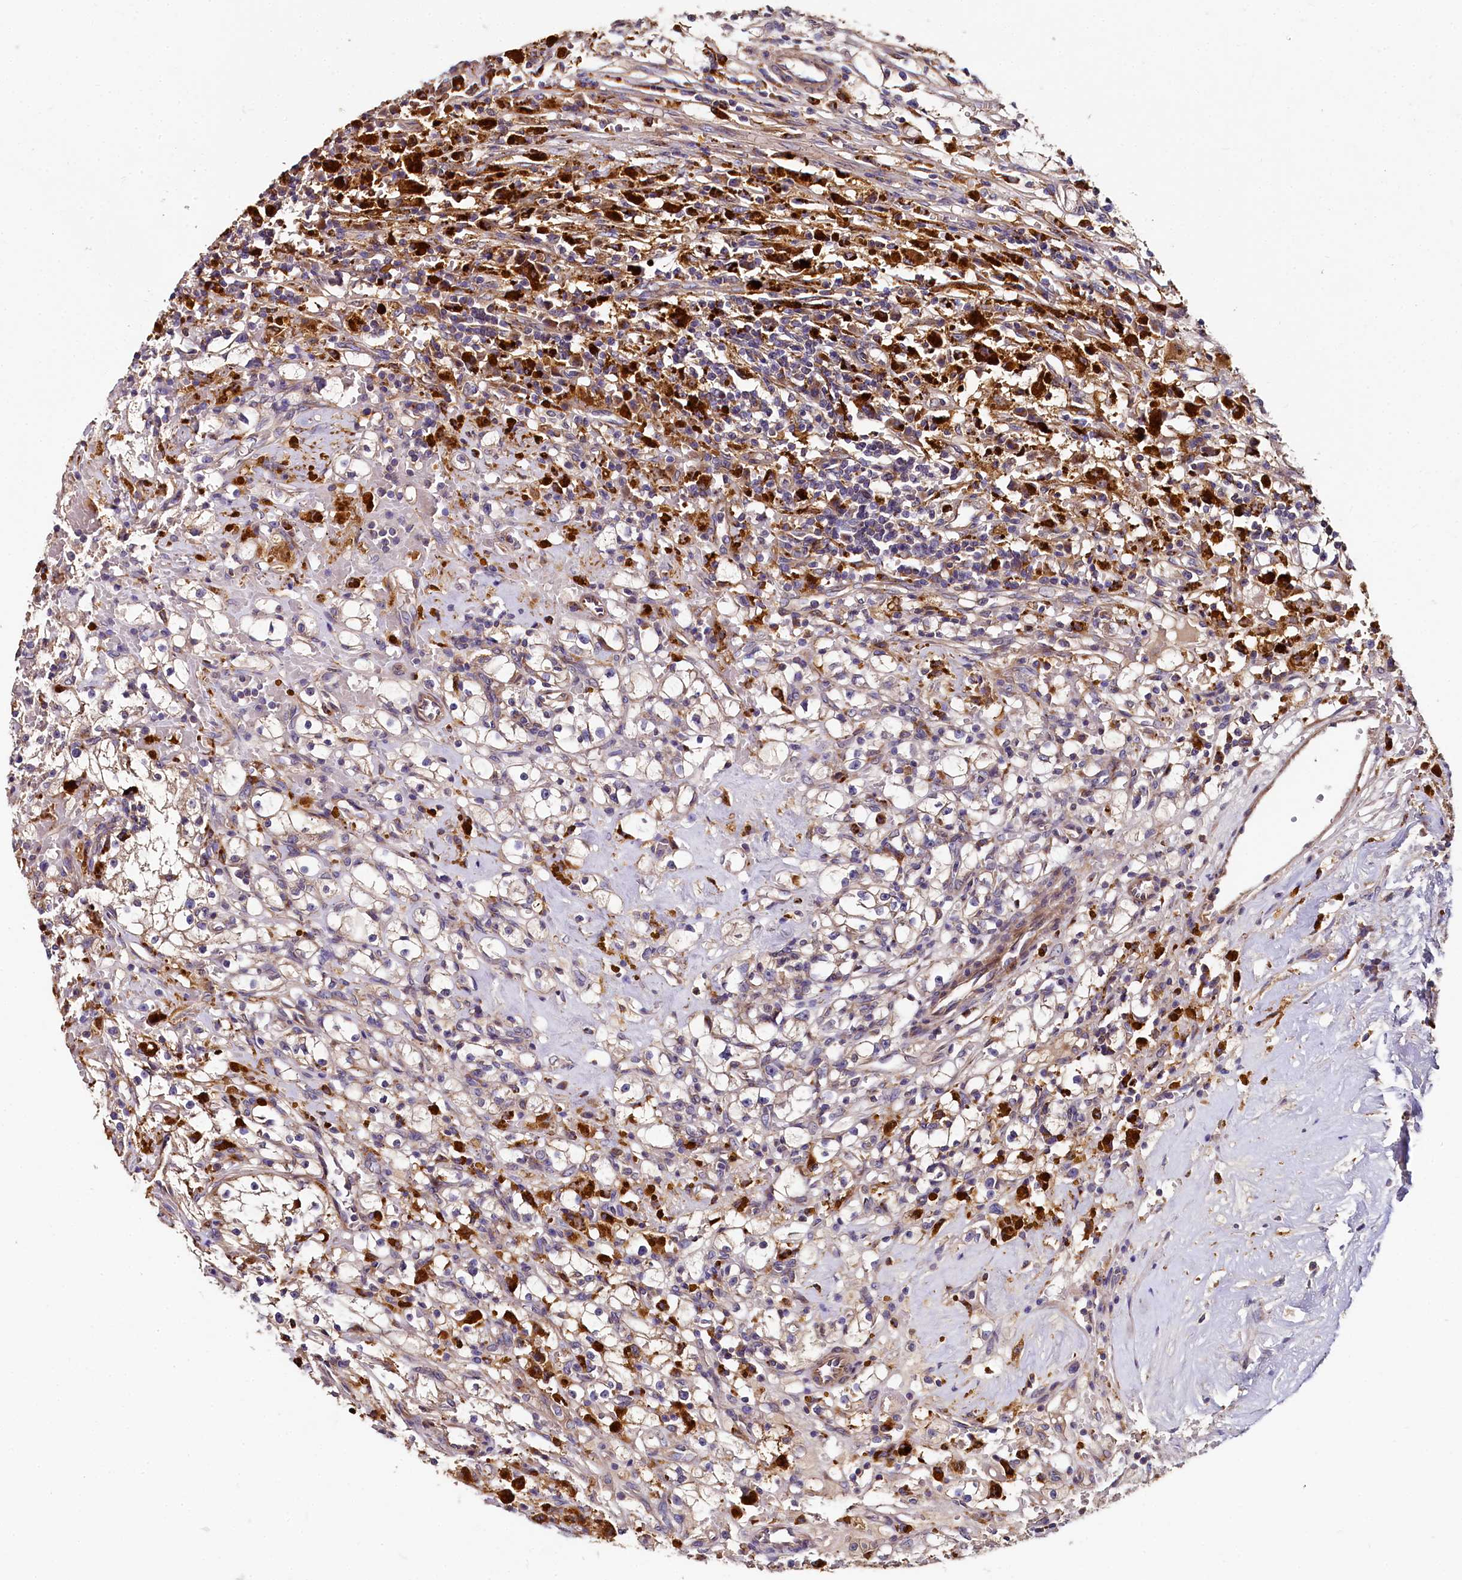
{"staining": {"intensity": "negative", "quantity": "none", "location": "none"}, "tissue": "renal cancer", "cell_type": "Tumor cells", "image_type": "cancer", "snomed": [{"axis": "morphology", "description": "Adenocarcinoma, NOS"}, {"axis": "topography", "description": "Kidney"}], "caption": "A high-resolution histopathology image shows immunohistochemistry (IHC) staining of renal cancer (adenocarcinoma), which demonstrates no significant expression in tumor cells. (DAB (3,3'-diaminobenzidine) IHC visualized using brightfield microscopy, high magnification).", "gene": "SPRYD3", "patient": {"sex": "male", "age": 56}}